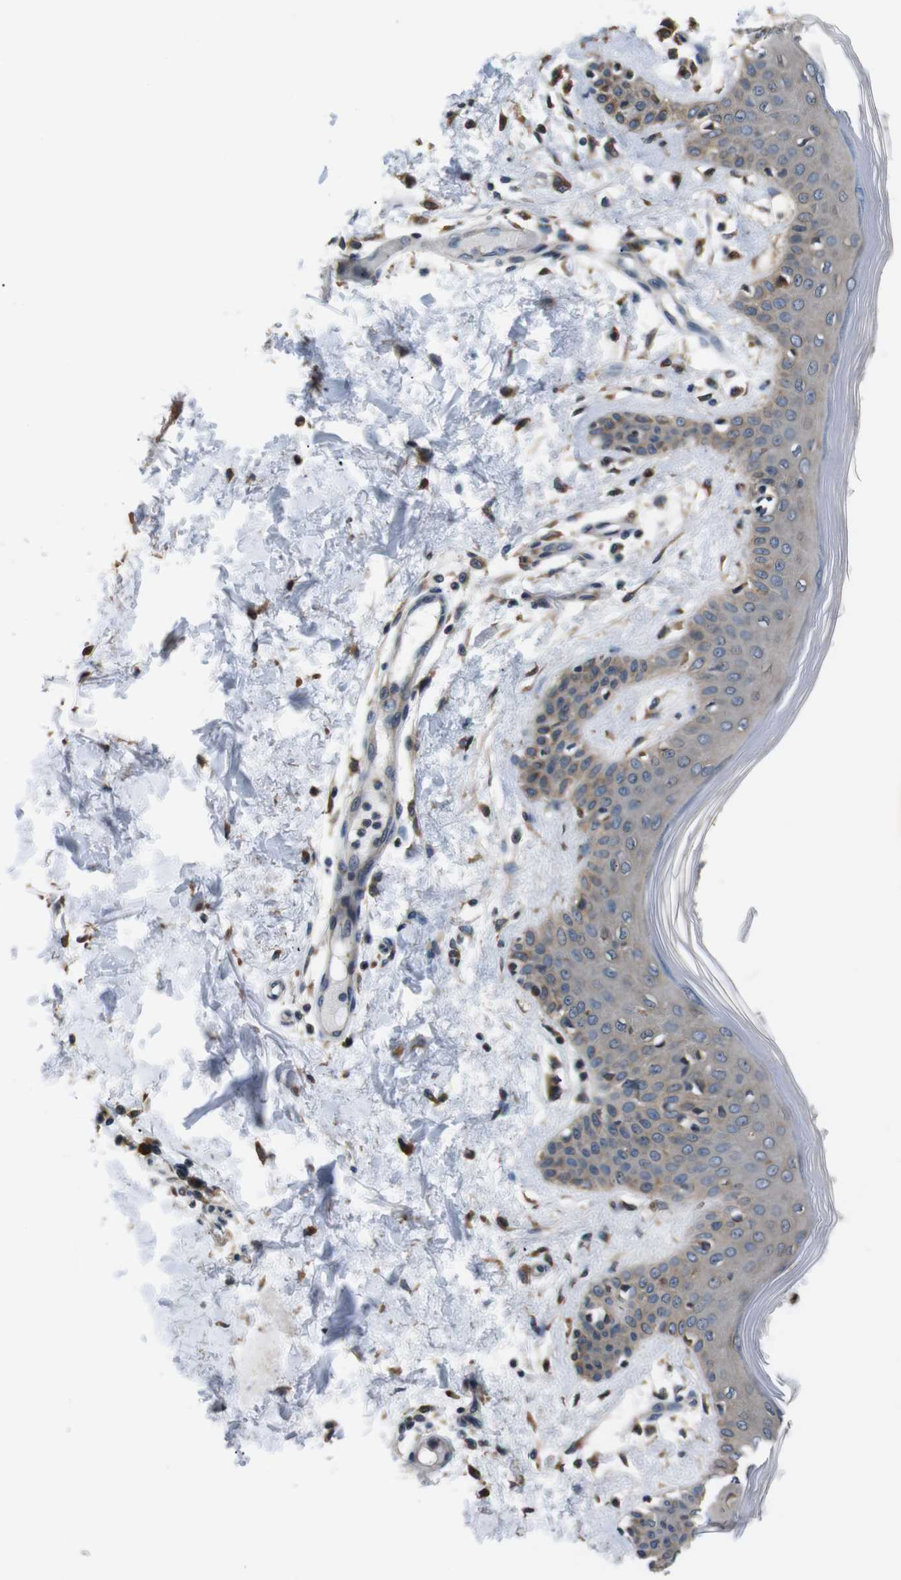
{"staining": {"intensity": "moderate", "quantity": ">75%", "location": "cytoplasmic/membranous"}, "tissue": "skin", "cell_type": "Fibroblasts", "image_type": "normal", "snomed": [{"axis": "morphology", "description": "Normal tissue, NOS"}, {"axis": "topography", "description": "Skin"}], "caption": "Fibroblasts exhibit moderate cytoplasmic/membranous staining in about >75% of cells in benign skin. (DAB (3,3'-diaminobenzidine) = brown stain, brightfield microscopy at high magnification).", "gene": "TMED2", "patient": {"sex": "male", "age": 53}}